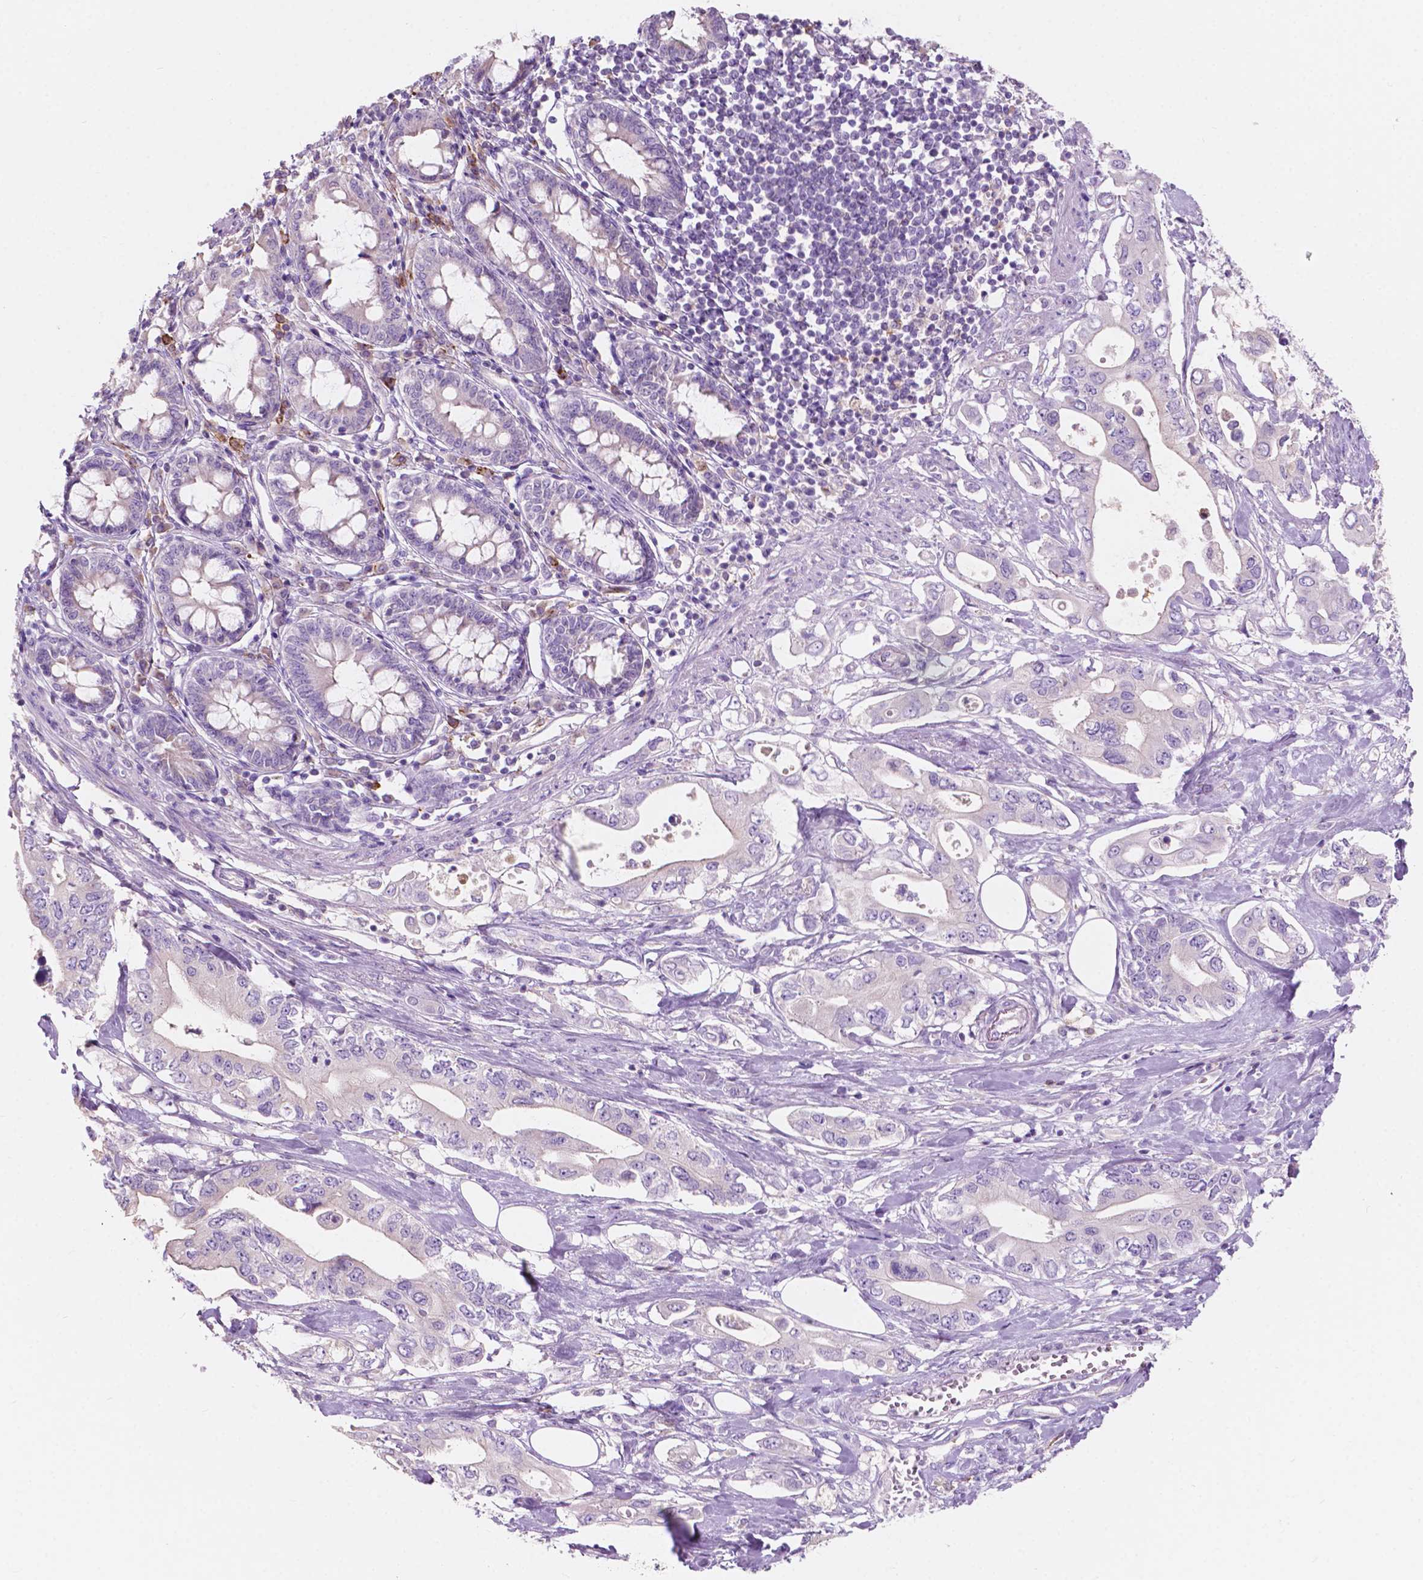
{"staining": {"intensity": "negative", "quantity": "none", "location": "none"}, "tissue": "pancreatic cancer", "cell_type": "Tumor cells", "image_type": "cancer", "snomed": [{"axis": "morphology", "description": "Adenocarcinoma, NOS"}, {"axis": "topography", "description": "Pancreas"}], "caption": "Pancreatic cancer (adenocarcinoma) was stained to show a protein in brown. There is no significant staining in tumor cells.", "gene": "SEMA4A", "patient": {"sex": "female", "age": 63}}